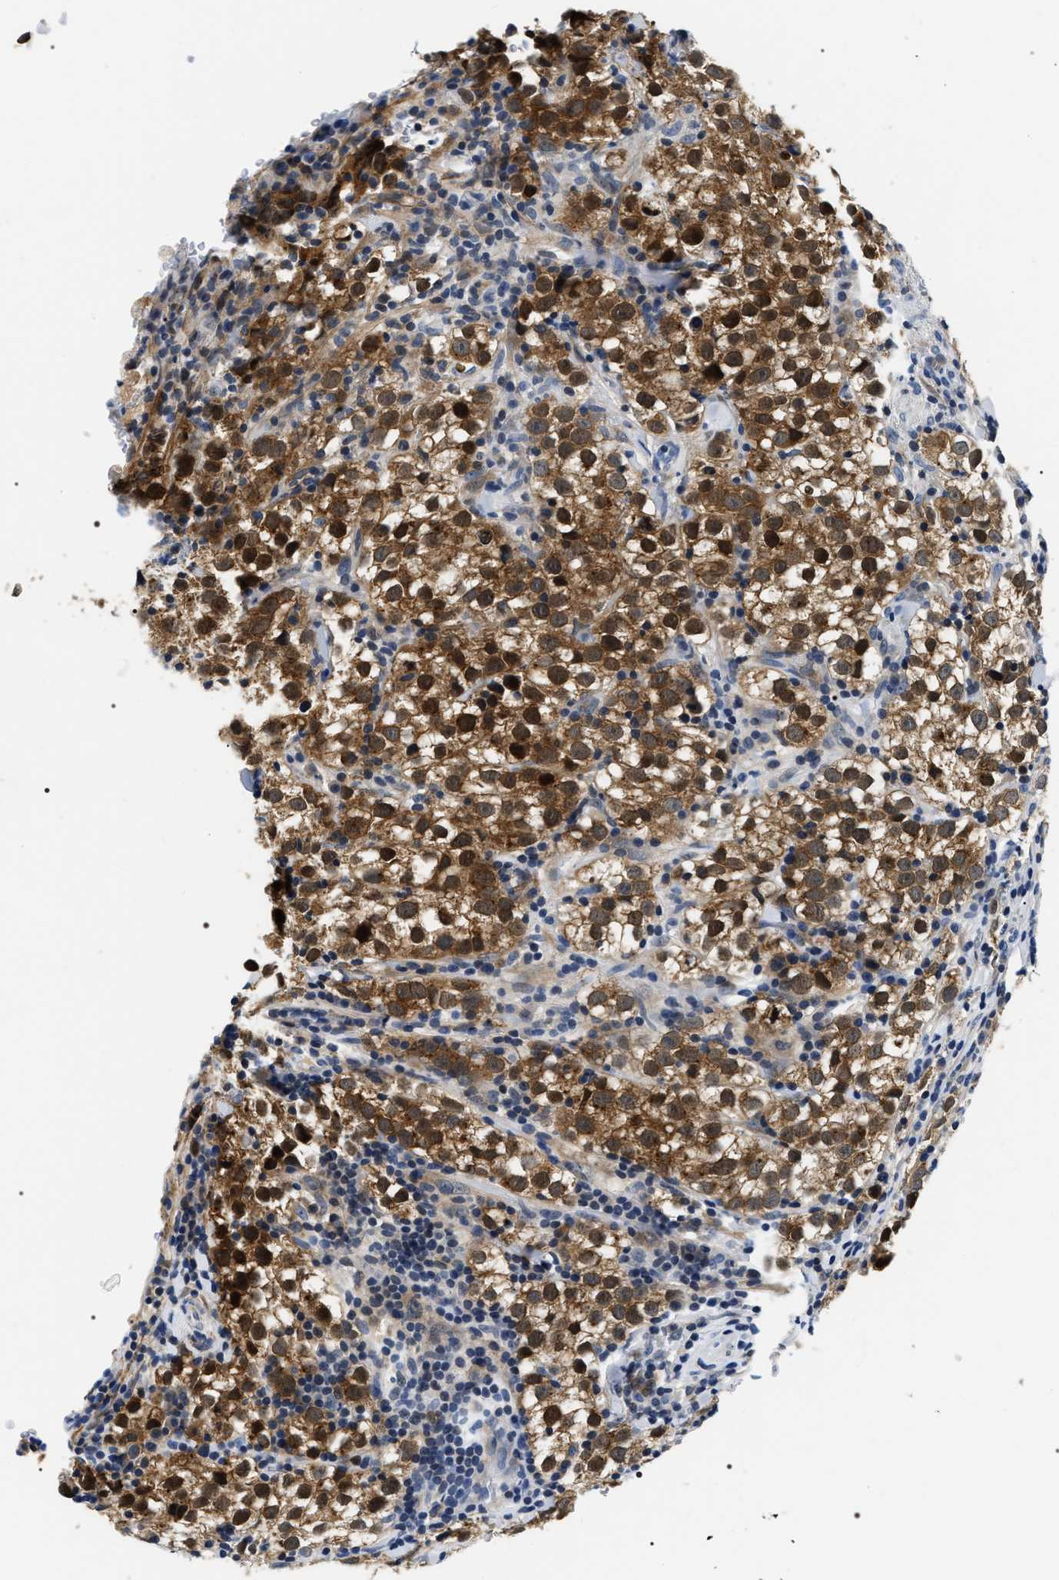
{"staining": {"intensity": "strong", "quantity": ">75%", "location": "cytoplasmic/membranous,nuclear"}, "tissue": "testis cancer", "cell_type": "Tumor cells", "image_type": "cancer", "snomed": [{"axis": "morphology", "description": "Seminoma, NOS"}, {"axis": "morphology", "description": "Carcinoma, Embryonal, NOS"}, {"axis": "topography", "description": "Testis"}], "caption": "IHC photomicrograph of testis cancer (seminoma) stained for a protein (brown), which demonstrates high levels of strong cytoplasmic/membranous and nuclear staining in approximately >75% of tumor cells.", "gene": "BAG2", "patient": {"sex": "male", "age": 36}}